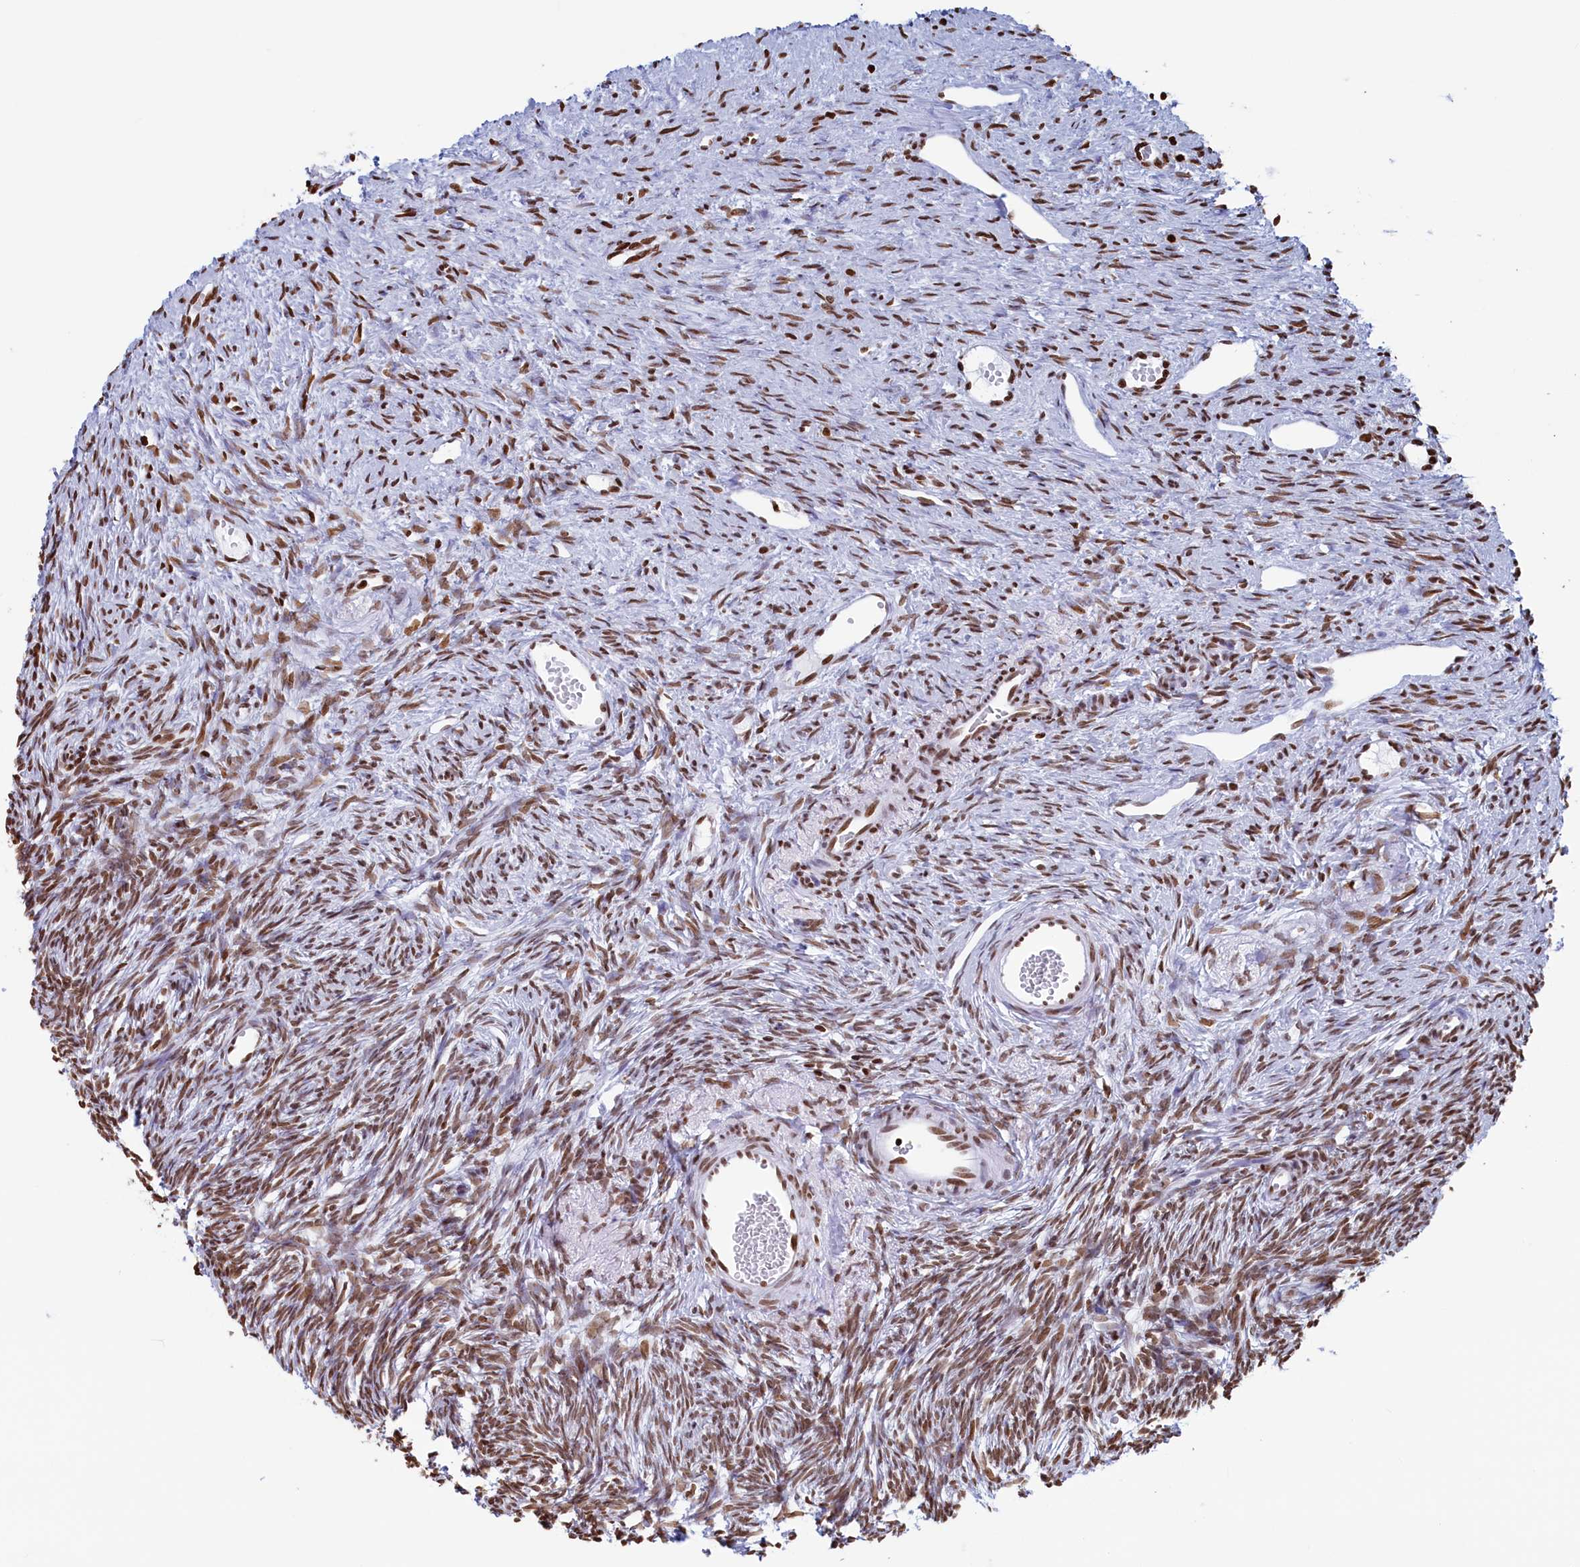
{"staining": {"intensity": "moderate", "quantity": ">75%", "location": "nuclear"}, "tissue": "ovary", "cell_type": "Ovarian stroma cells", "image_type": "normal", "snomed": [{"axis": "morphology", "description": "Normal tissue, NOS"}, {"axis": "topography", "description": "Ovary"}], "caption": "Protein staining reveals moderate nuclear positivity in approximately >75% of ovarian stroma cells in normal ovary. Using DAB (brown) and hematoxylin (blue) stains, captured at high magnification using brightfield microscopy.", "gene": "APOBEC3A", "patient": {"sex": "female", "age": 51}}